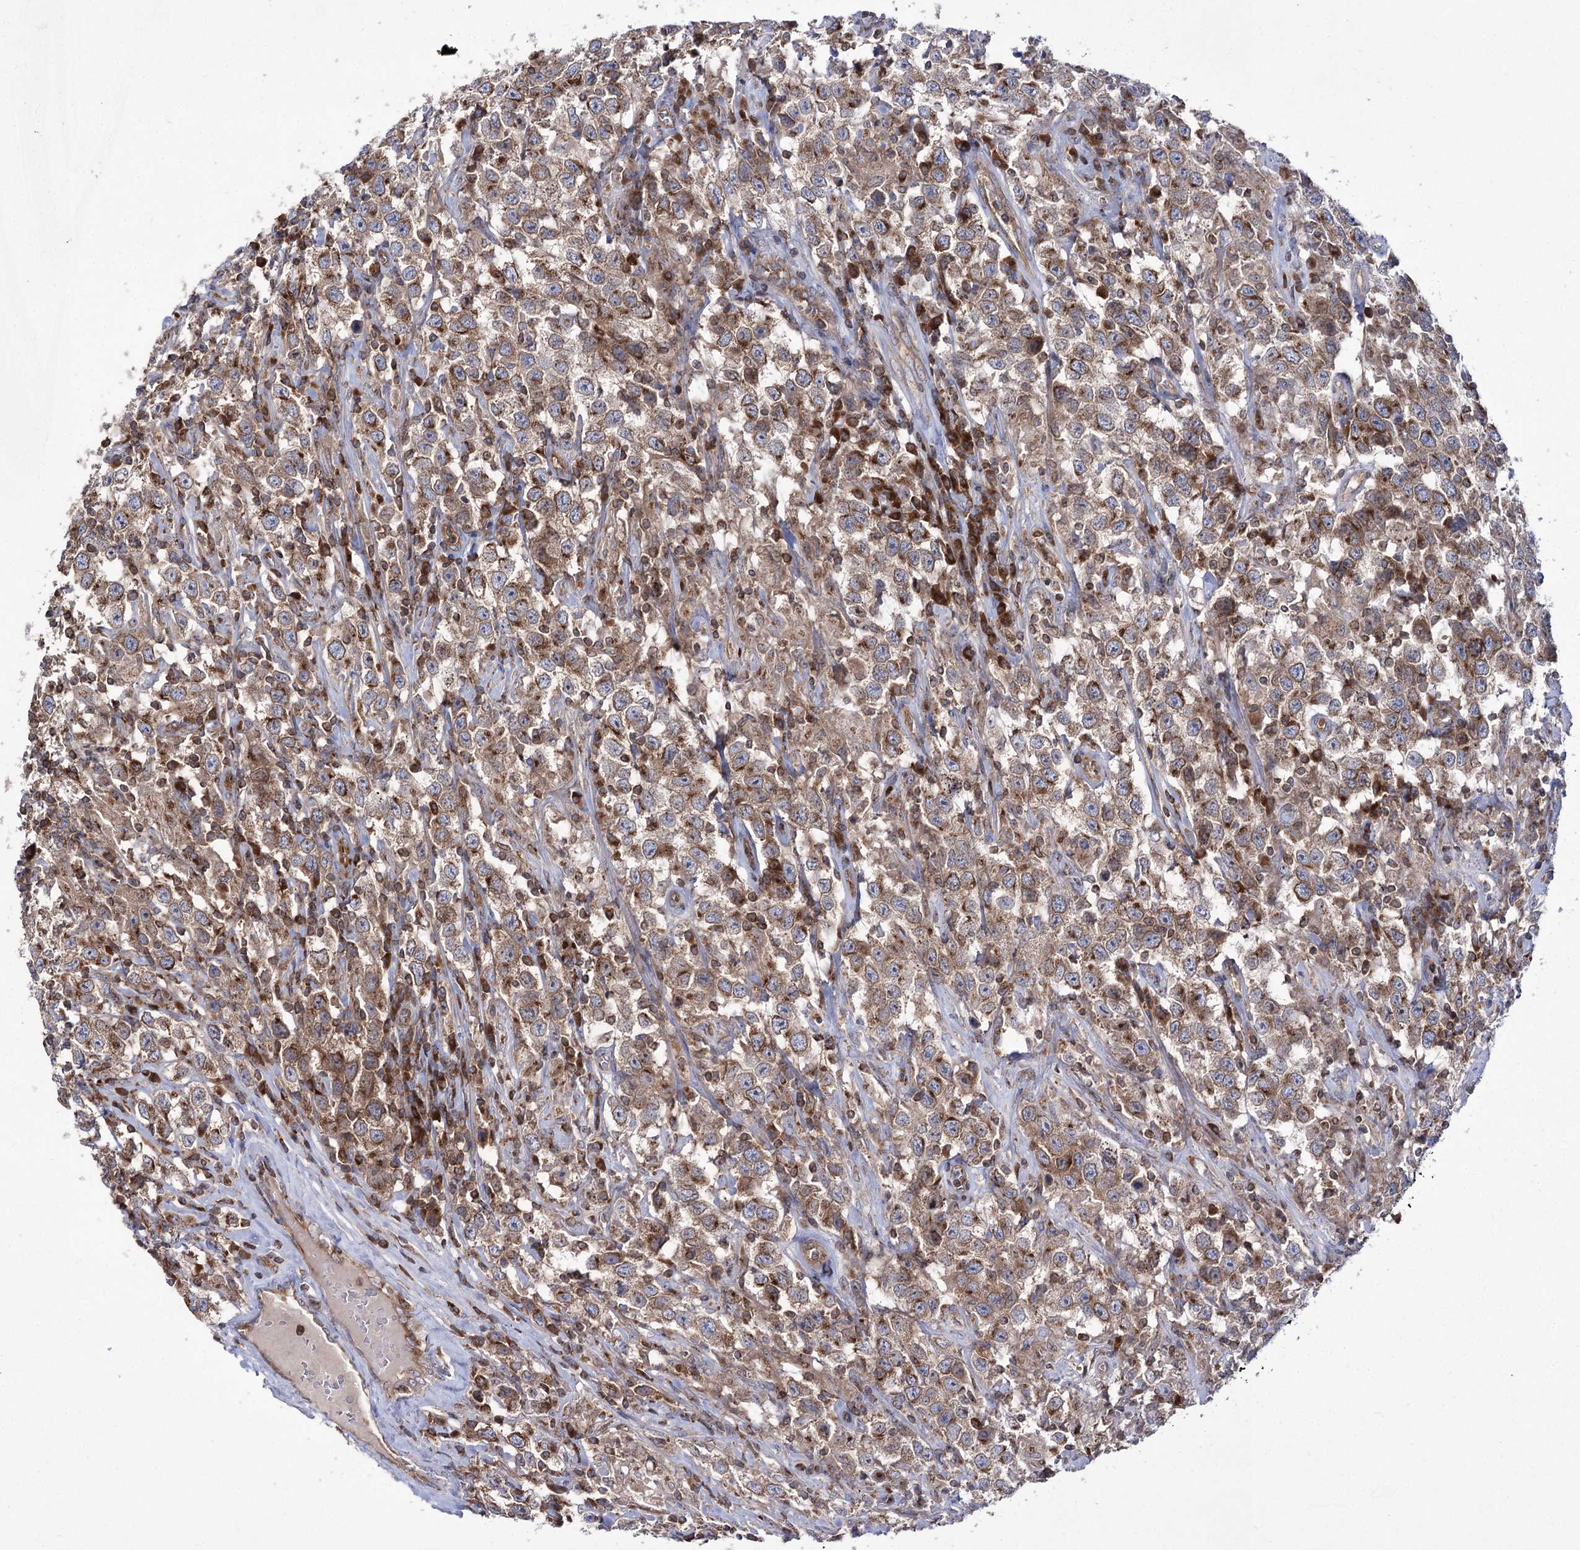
{"staining": {"intensity": "moderate", "quantity": ">75%", "location": "cytoplasmic/membranous"}, "tissue": "testis cancer", "cell_type": "Tumor cells", "image_type": "cancer", "snomed": [{"axis": "morphology", "description": "Seminoma, NOS"}, {"axis": "topography", "description": "Testis"}], "caption": "The photomicrograph exhibits immunohistochemical staining of testis cancer. There is moderate cytoplasmic/membranous expression is present in approximately >75% of tumor cells.", "gene": "ZNF622", "patient": {"sex": "male", "age": 41}}